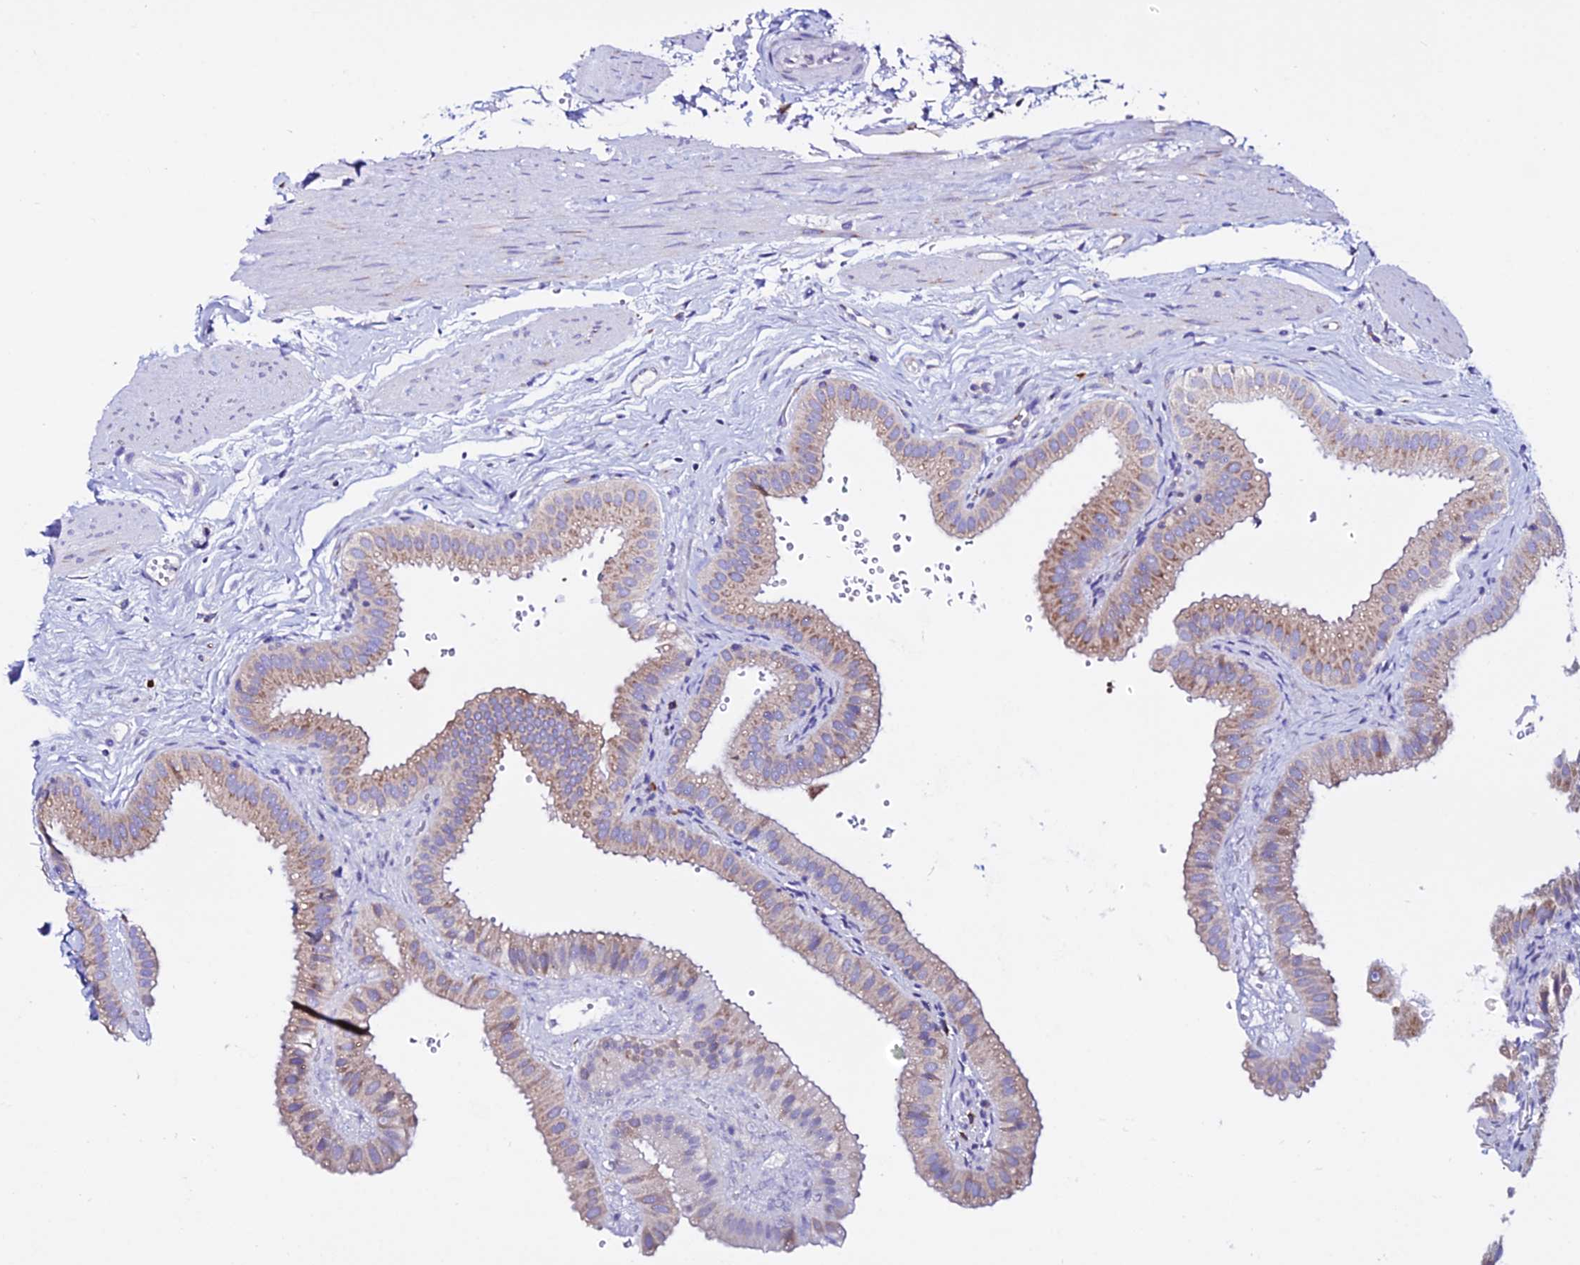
{"staining": {"intensity": "moderate", "quantity": "25%-75%", "location": "cytoplasmic/membranous"}, "tissue": "gallbladder", "cell_type": "Glandular cells", "image_type": "normal", "snomed": [{"axis": "morphology", "description": "Normal tissue, NOS"}, {"axis": "topography", "description": "Gallbladder"}], "caption": "IHC staining of benign gallbladder, which demonstrates medium levels of moderate cytoplasmic/membranous staining in approximately 25%-75% of glandular cells indicating moderate cytoplasmic/membranous protein positivity. The staining was performed using DAB (brown) for protein detection and nuclei were counterstained in hematoxylin (blue).", "gene": "EEF1G", "patient": {"sex": "female", "age": 61}}